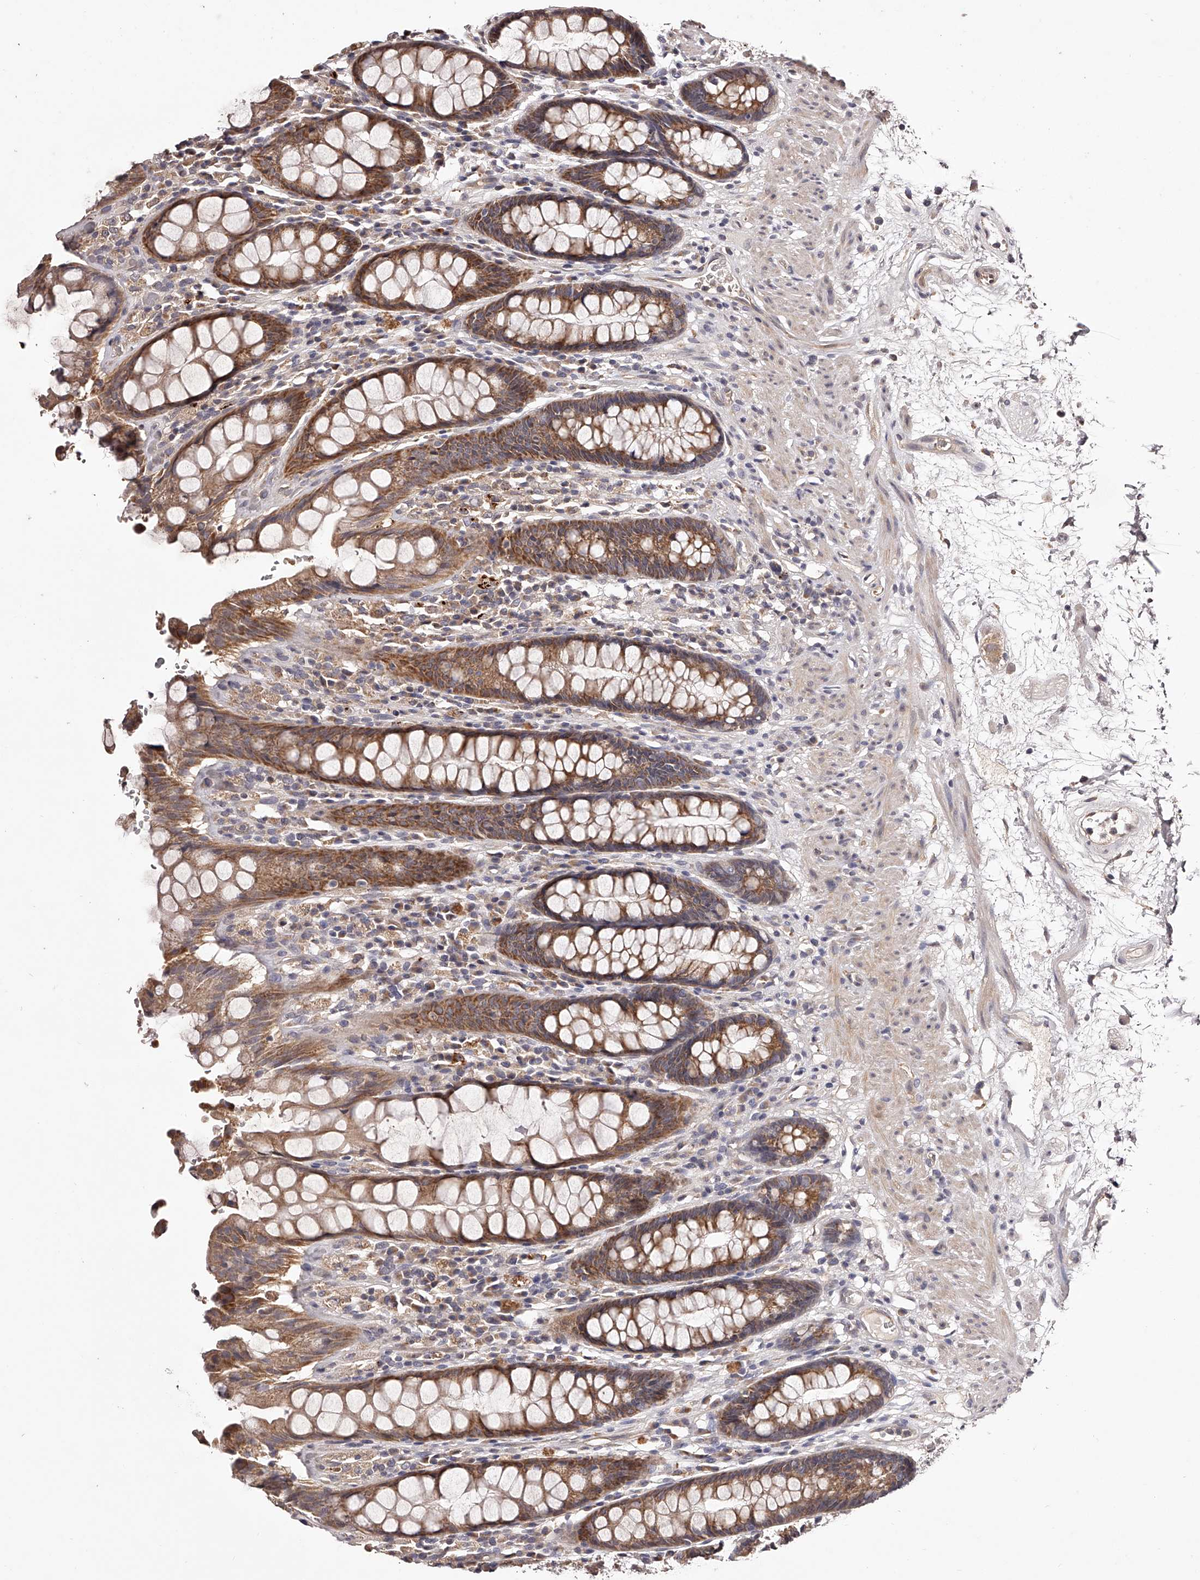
{"staining": {"intensity": "moderate", "quantity": ">75%", "location": "cytoplasmic/membranous"}, "tissue": "rectum", "cell_type": "Glandular cells", "image_type": "normal", "snomed": [{"axis": "morphology", "description": "Normal tissue, NOS"}, {"axis": "topography", "description": "Rectum"}], "caption": "Immunohistochemistry (IHC) of unremarkable human rectum demonstrates medium levels of moderate cytoplasmic/membranous staining in about >75% of glandular cells. The staining was performed using DAB, with brown indicating positive protein expression. Nuclei are stained blue with hematoxylin.", "gene": "ODF2L", "patient": {"sex": "male", "age": 64}}